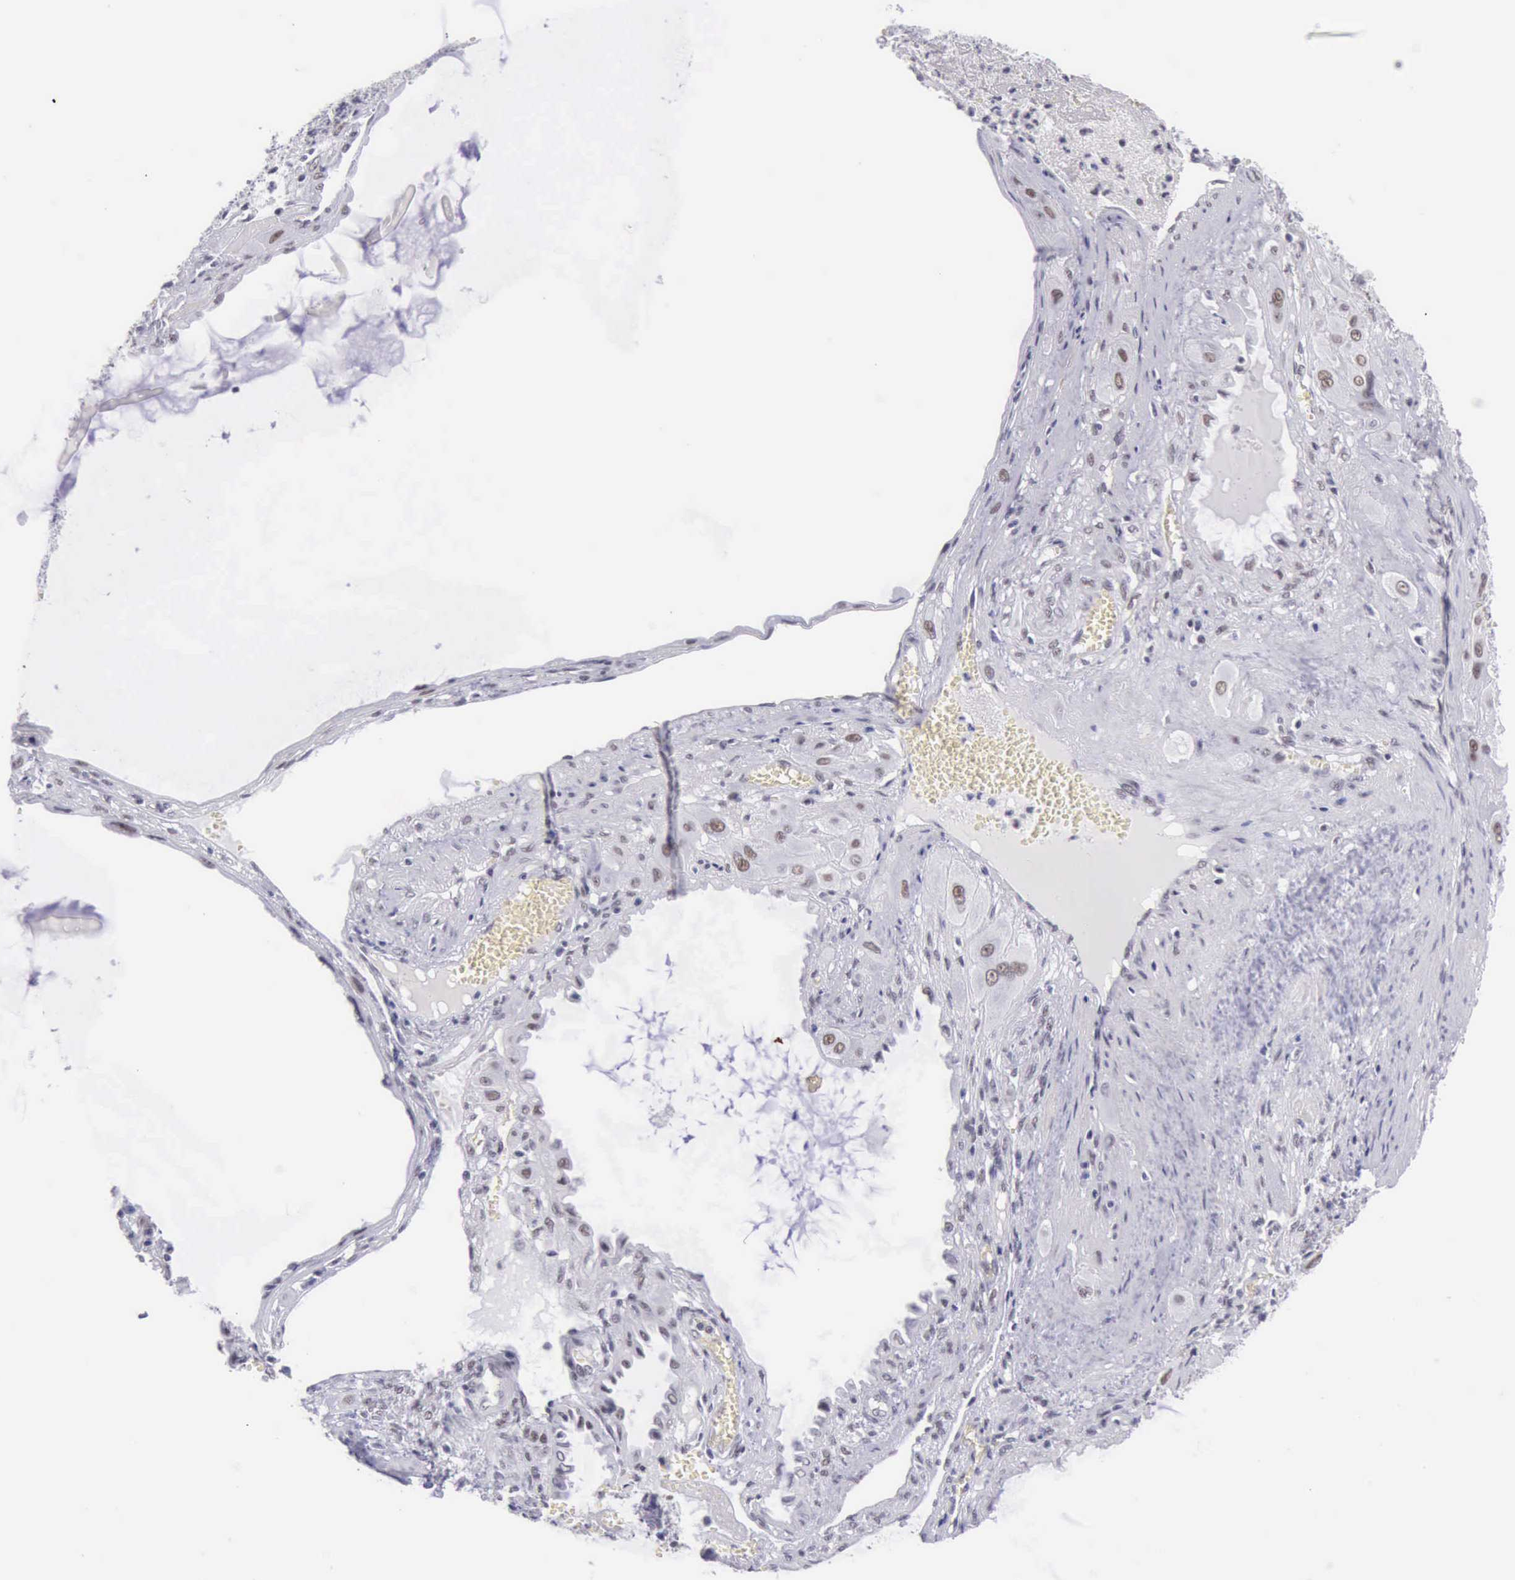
{"staining": {"intensity": "weak", "quantity": "<25%", "location": "nuclear"}, "tissue": "cervical cancer", "cell_type": "Tumor cells", "image_type": "cancer", "snomed": [{"axis": "morphology", "description": "Squamous cell carcinoma, NOS"}, {"axis": "topography", "description": "Cervix"}], "caption": "High power microscopy micrograph of an immunohistochemistry (IHC) image of squamous cell carcinoma (cervical), revealing no significant positivity in tumor cells.", "gene": "EP300", "patient": {"sex": "female", "age": 34}}